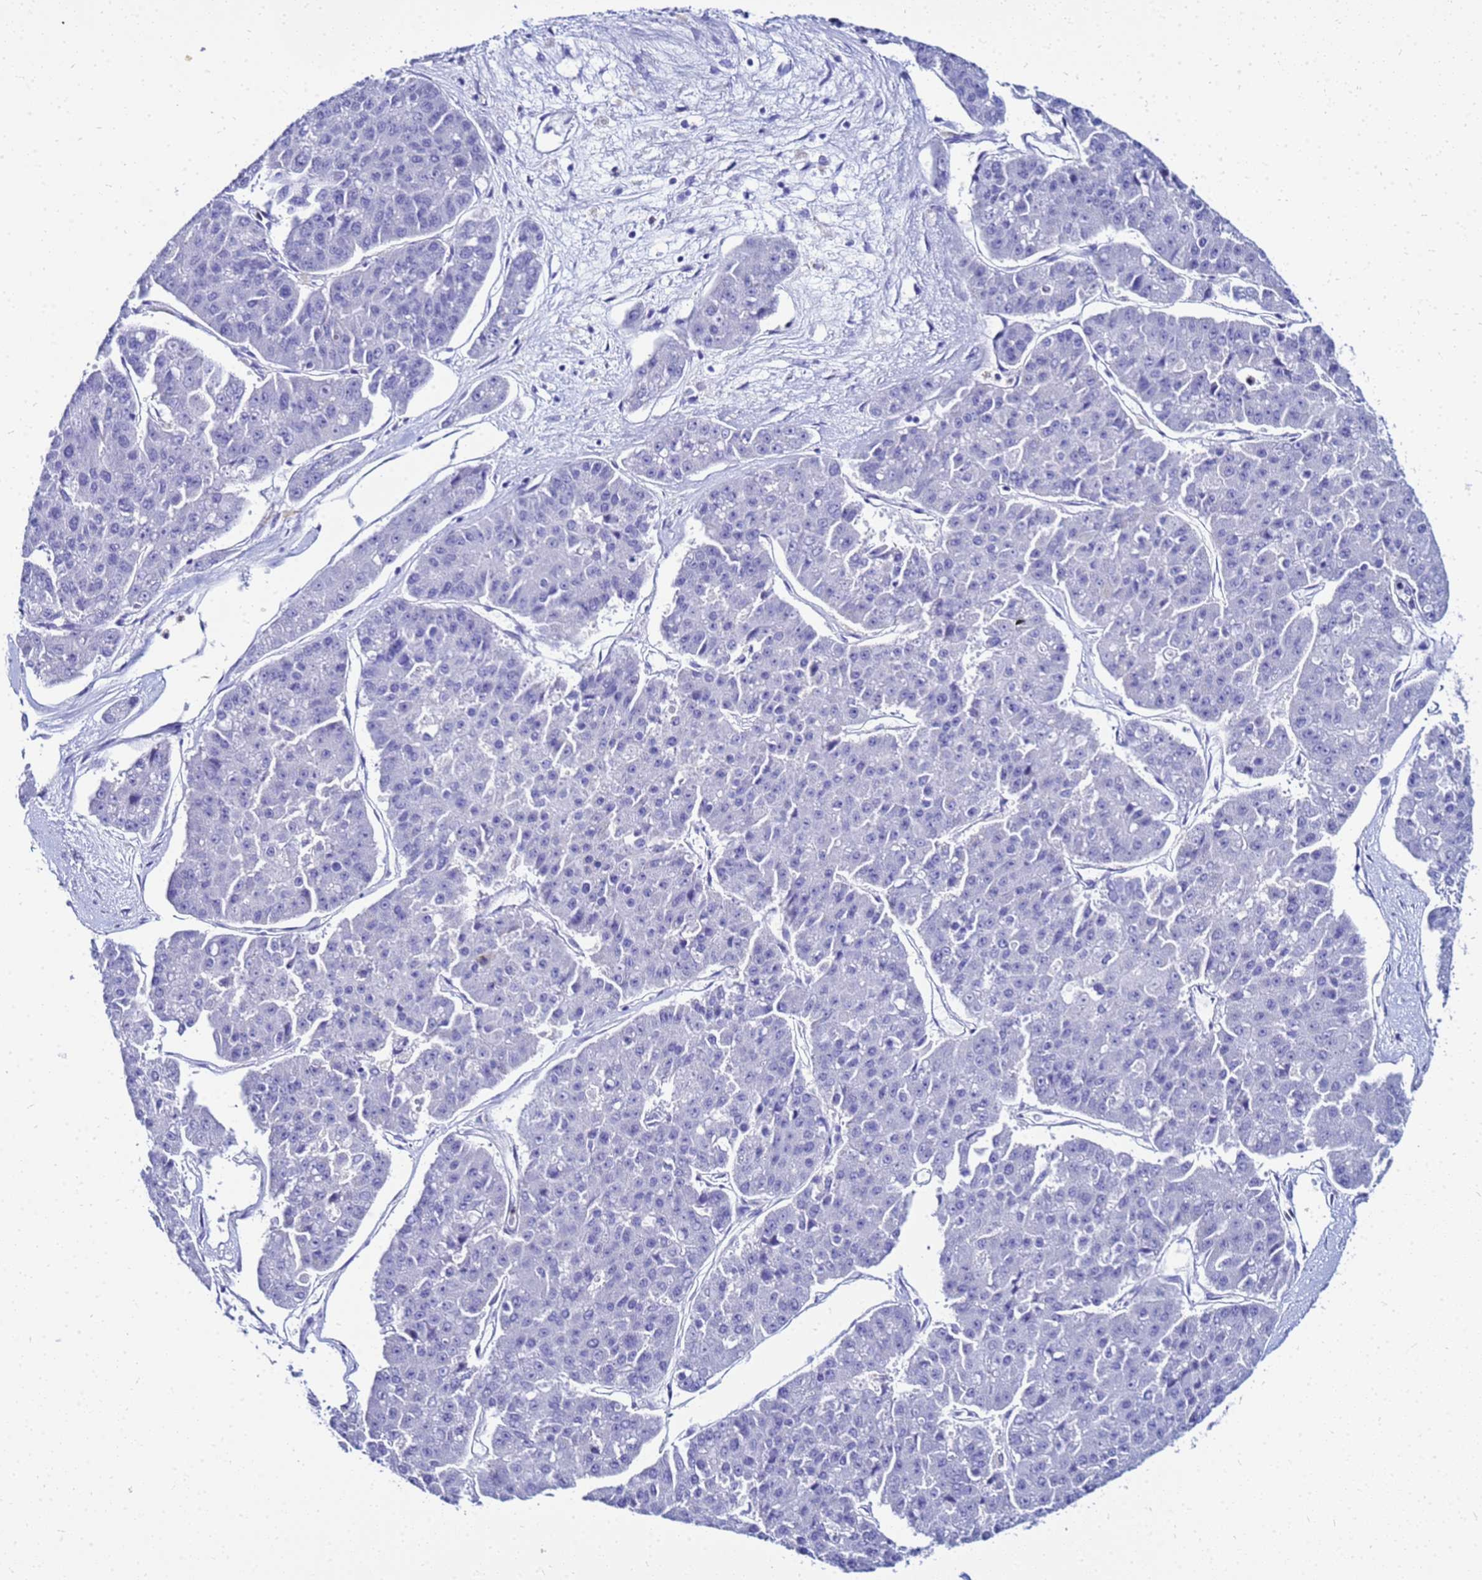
{"staining": {"intensity": "negative", "quantity": "none", "location": "none"}, "tissue": "pancreatic cancer", "cell_type": "Tumor cells", "image_type": "cancer", "snomed": [{"axis": "morphology", "description": "Adenocarcinoma, NOS"}, {"axis": "topography", "description": "Pancreas"}], "caption": "This is an IHC photomicrograph of pancreatic cancer. There is no staining in tumor cells.", "gene": "CSTA", "patient": {"sex": "male", "age": 50}}